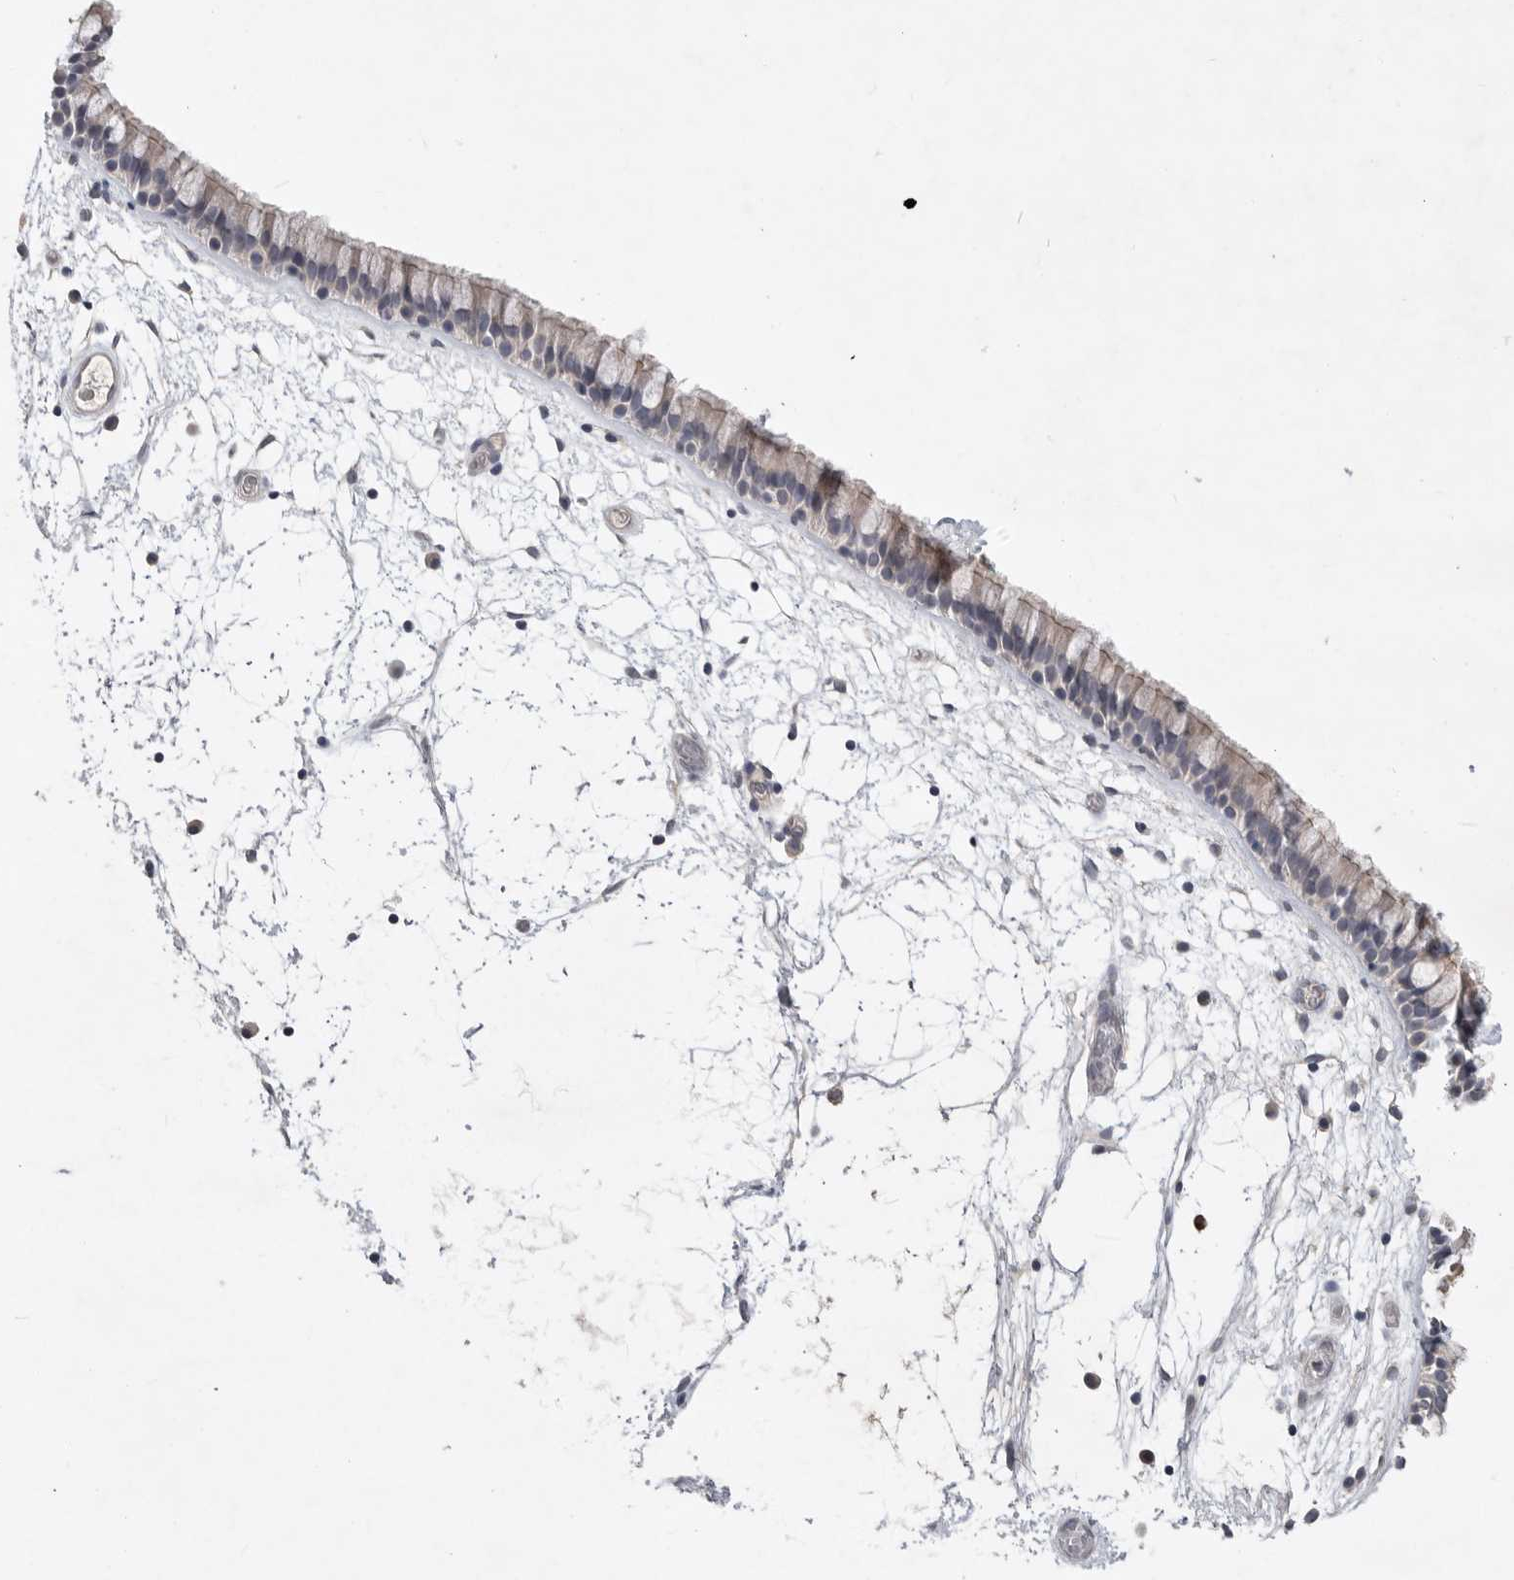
{"staining": {"intensity": "weak", "quantity": "<25%", "location": "cytoplasmic/membranous"}, "tissue": "nasopharynx", "cell_type": "Respiratory epithelial cells", "image_type": "normal", "snomed": [{"axis": "morphology", "description": "Normal tissue, NOS"}, {"axis": "morphology", "description": "Inflammation, NOS"}, {"axis": "topography", "description": "Nasopharynx"}], "caption": "This image is of benign nasopharynx stained with immunohistochemistry to label a protein in brown with the nuclei are counter-stained blue. There is no staining in respiratory epithelial cells. (DAB immunohistochemistry (IHC) with hematoxylin counter stain).", "gene": "ITGAD", "patient": {"sex": "male", "age": 48}}